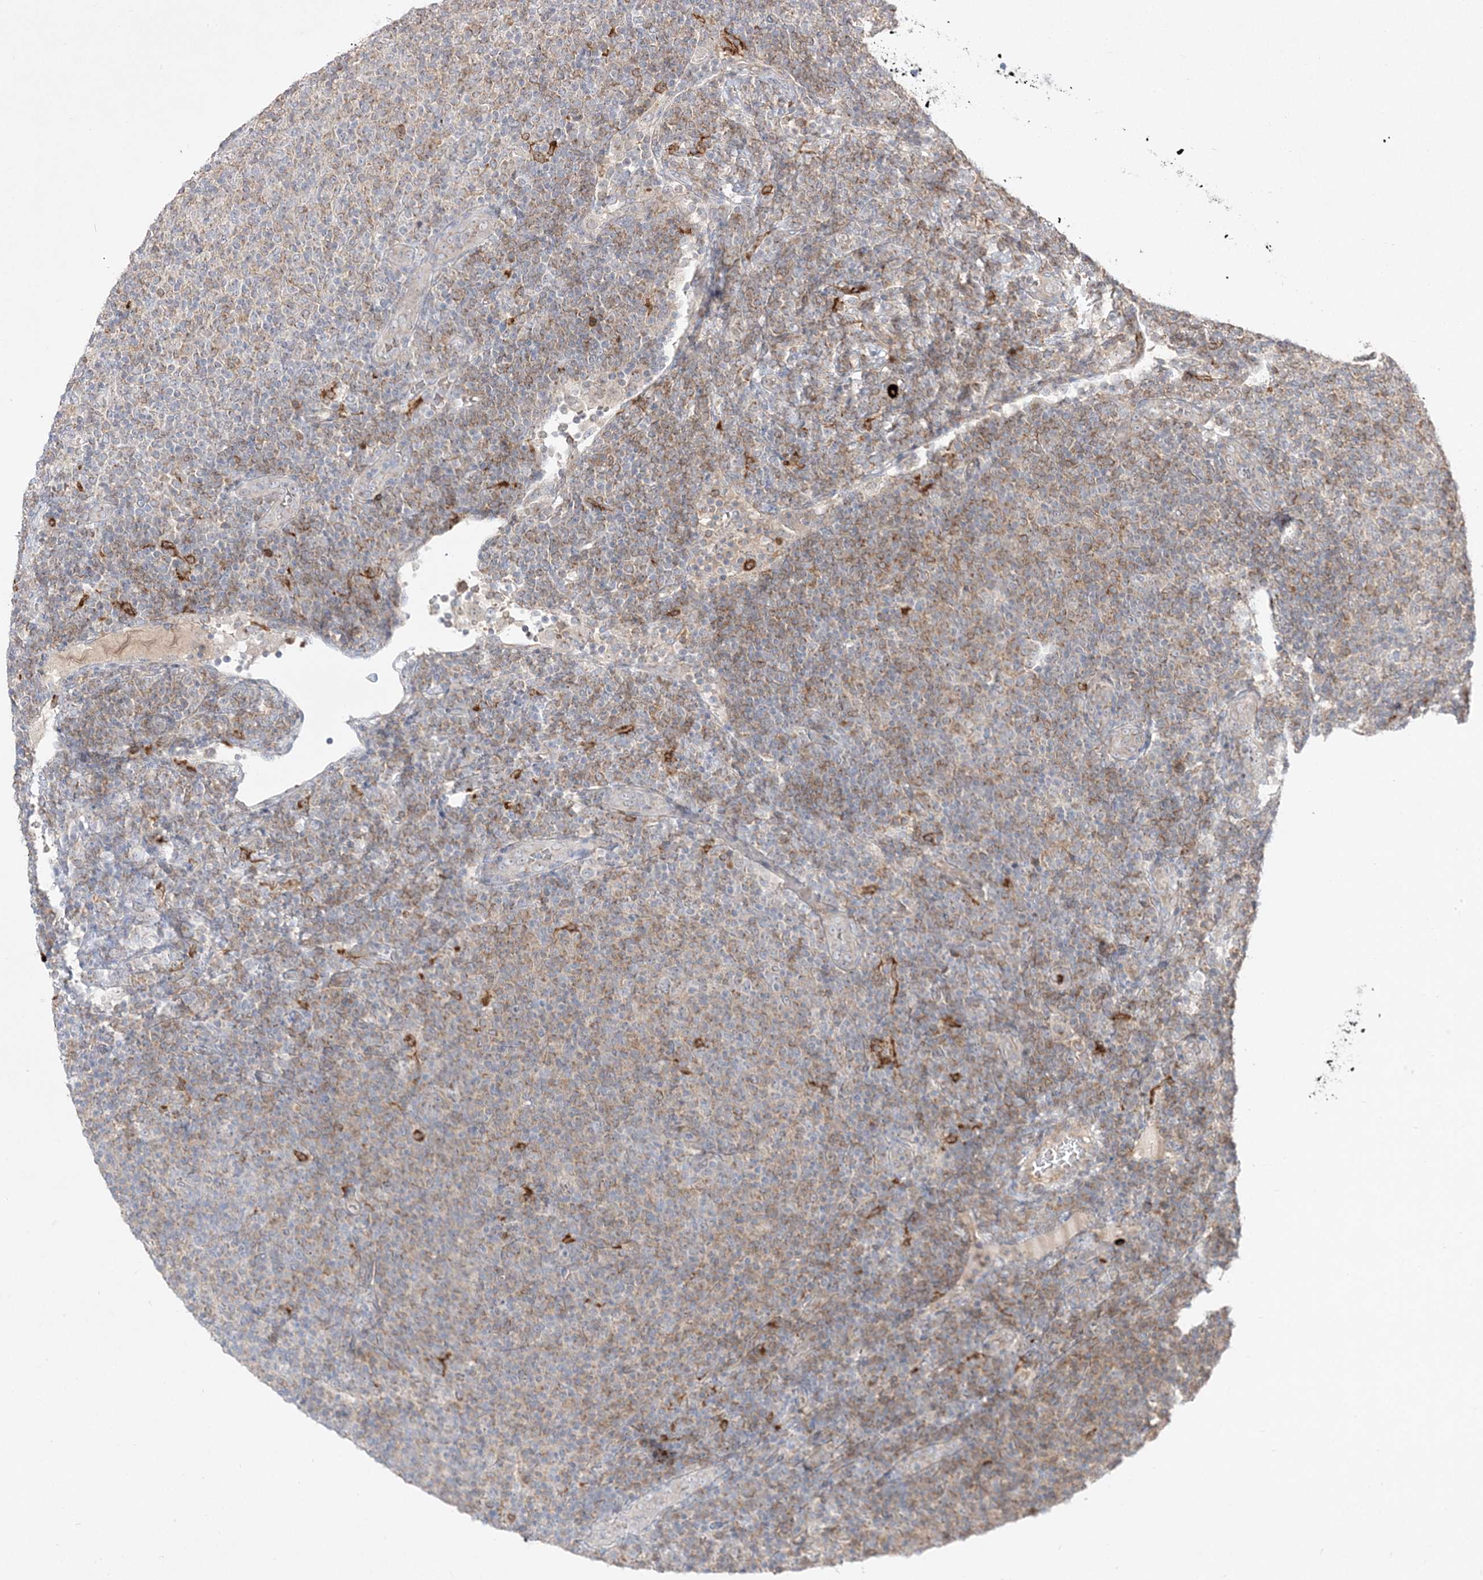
{"staining": {"intensity": "weak", "quantity": "25%-75%", "location": "cytoplasmic/membranous"}, "tissue": "lymphoma", "cell_type": "Tumor cells", "image_type": "cancer", "snomed": [{"axis": "morphology", "description": "Malignant lymphoma, non-Hodgkin's type, Low grade"}, {"axis": "topography", "description": "Lymph node"}], "caption": "Weak cytoplasmic/membranous protein staining is seen in approximately 25%-75% of tumor cells in lymphoma.", "gene": "CLNK", "patient": {"sex": "male", "age": 66}}